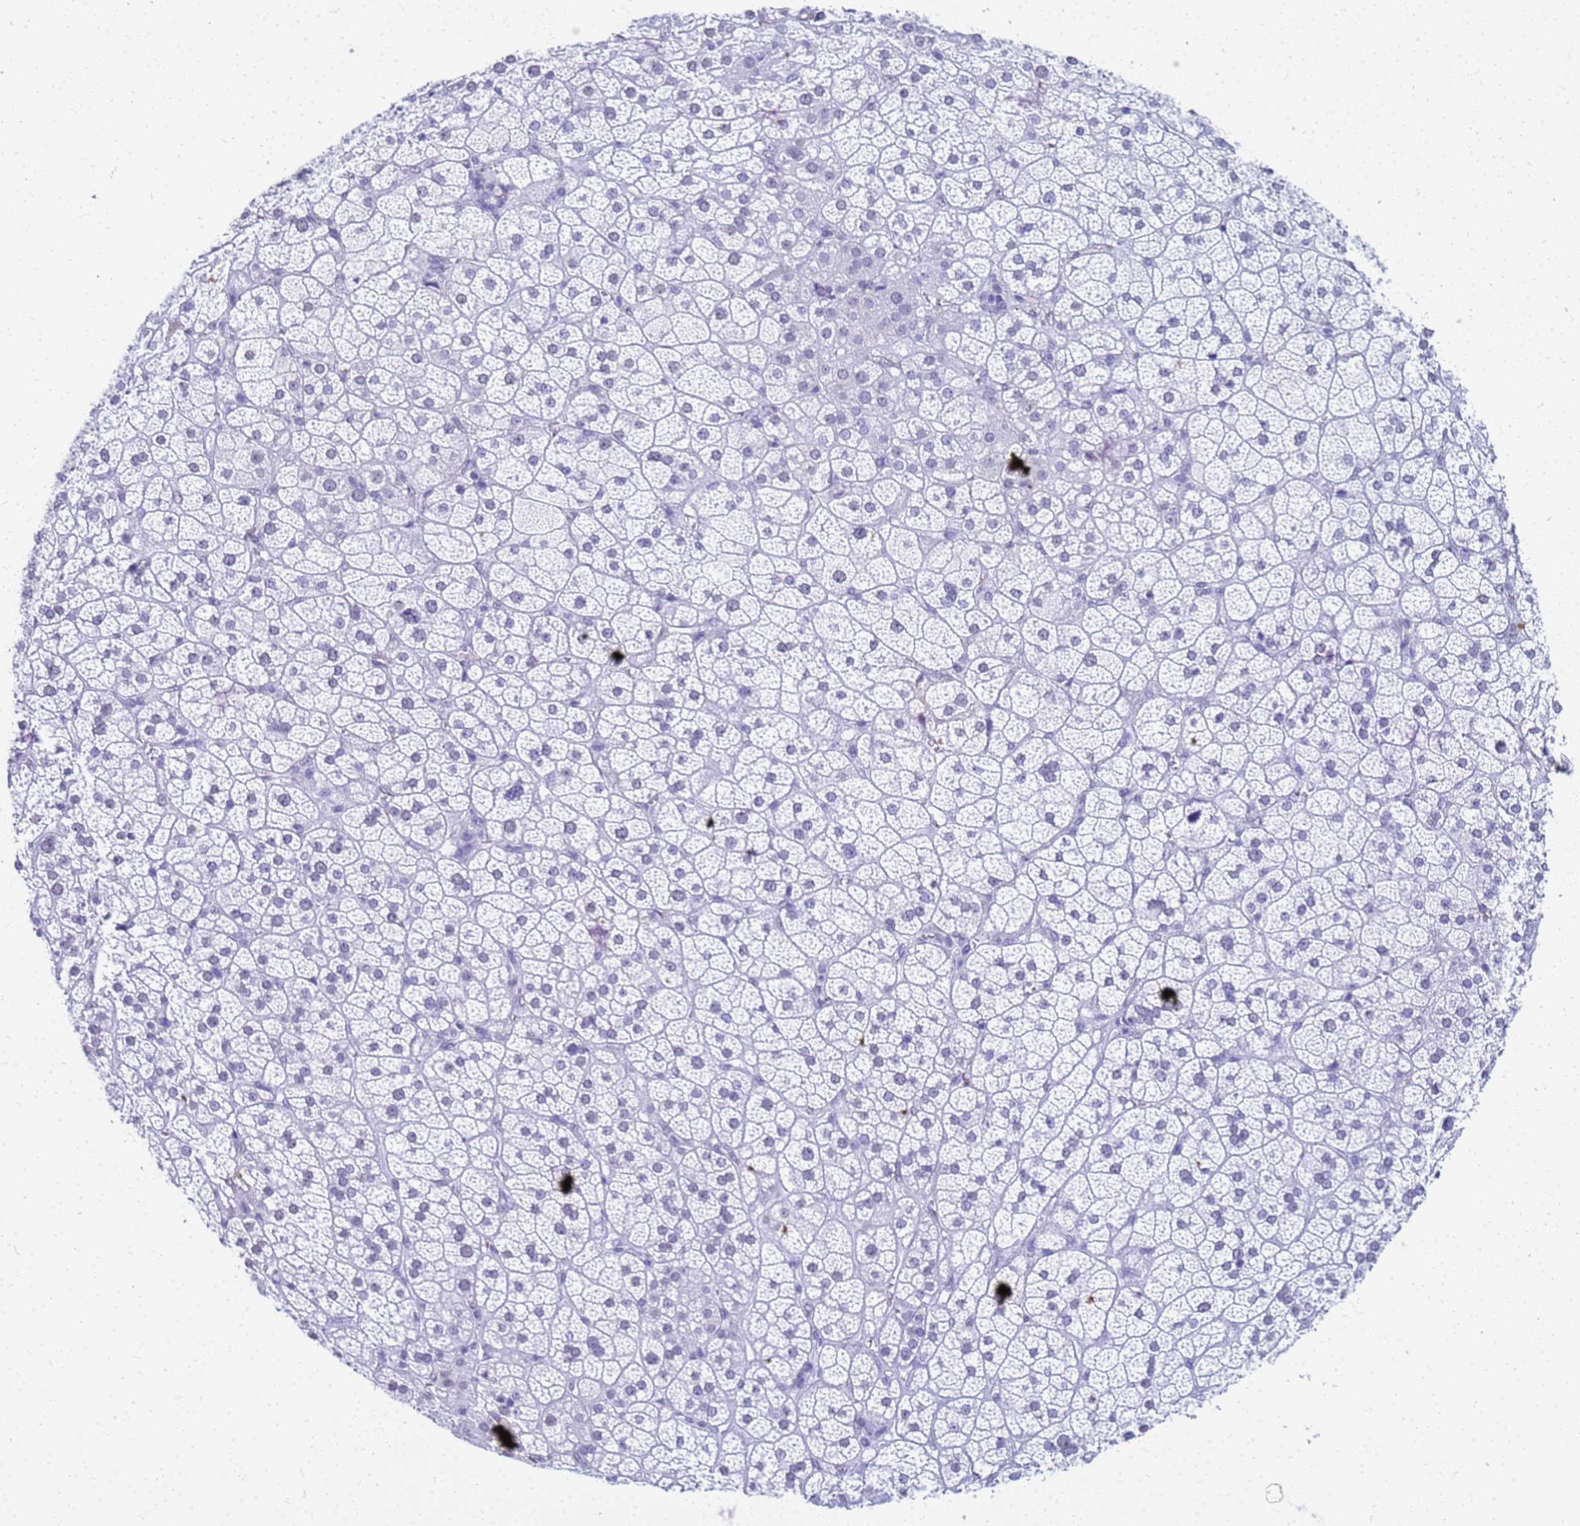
{"staining": {"intensity": "negative", "quantity": "none", "location": "none"}, "tissue": "adrenal gland", "cell_type": "Glandular cells", "image_type": "normal", "snomed": [{"axis": "morphology", "description": "Normal tissue, NOS"}, {"axis": "topography", "description": "Adrenal gland"}], "caption": "Human adrenal gland stained for a protein using IHC shows no expression in glandular cells.", "gene": "SLC7A9", "patient": {"sex": "female", "age": 70}}